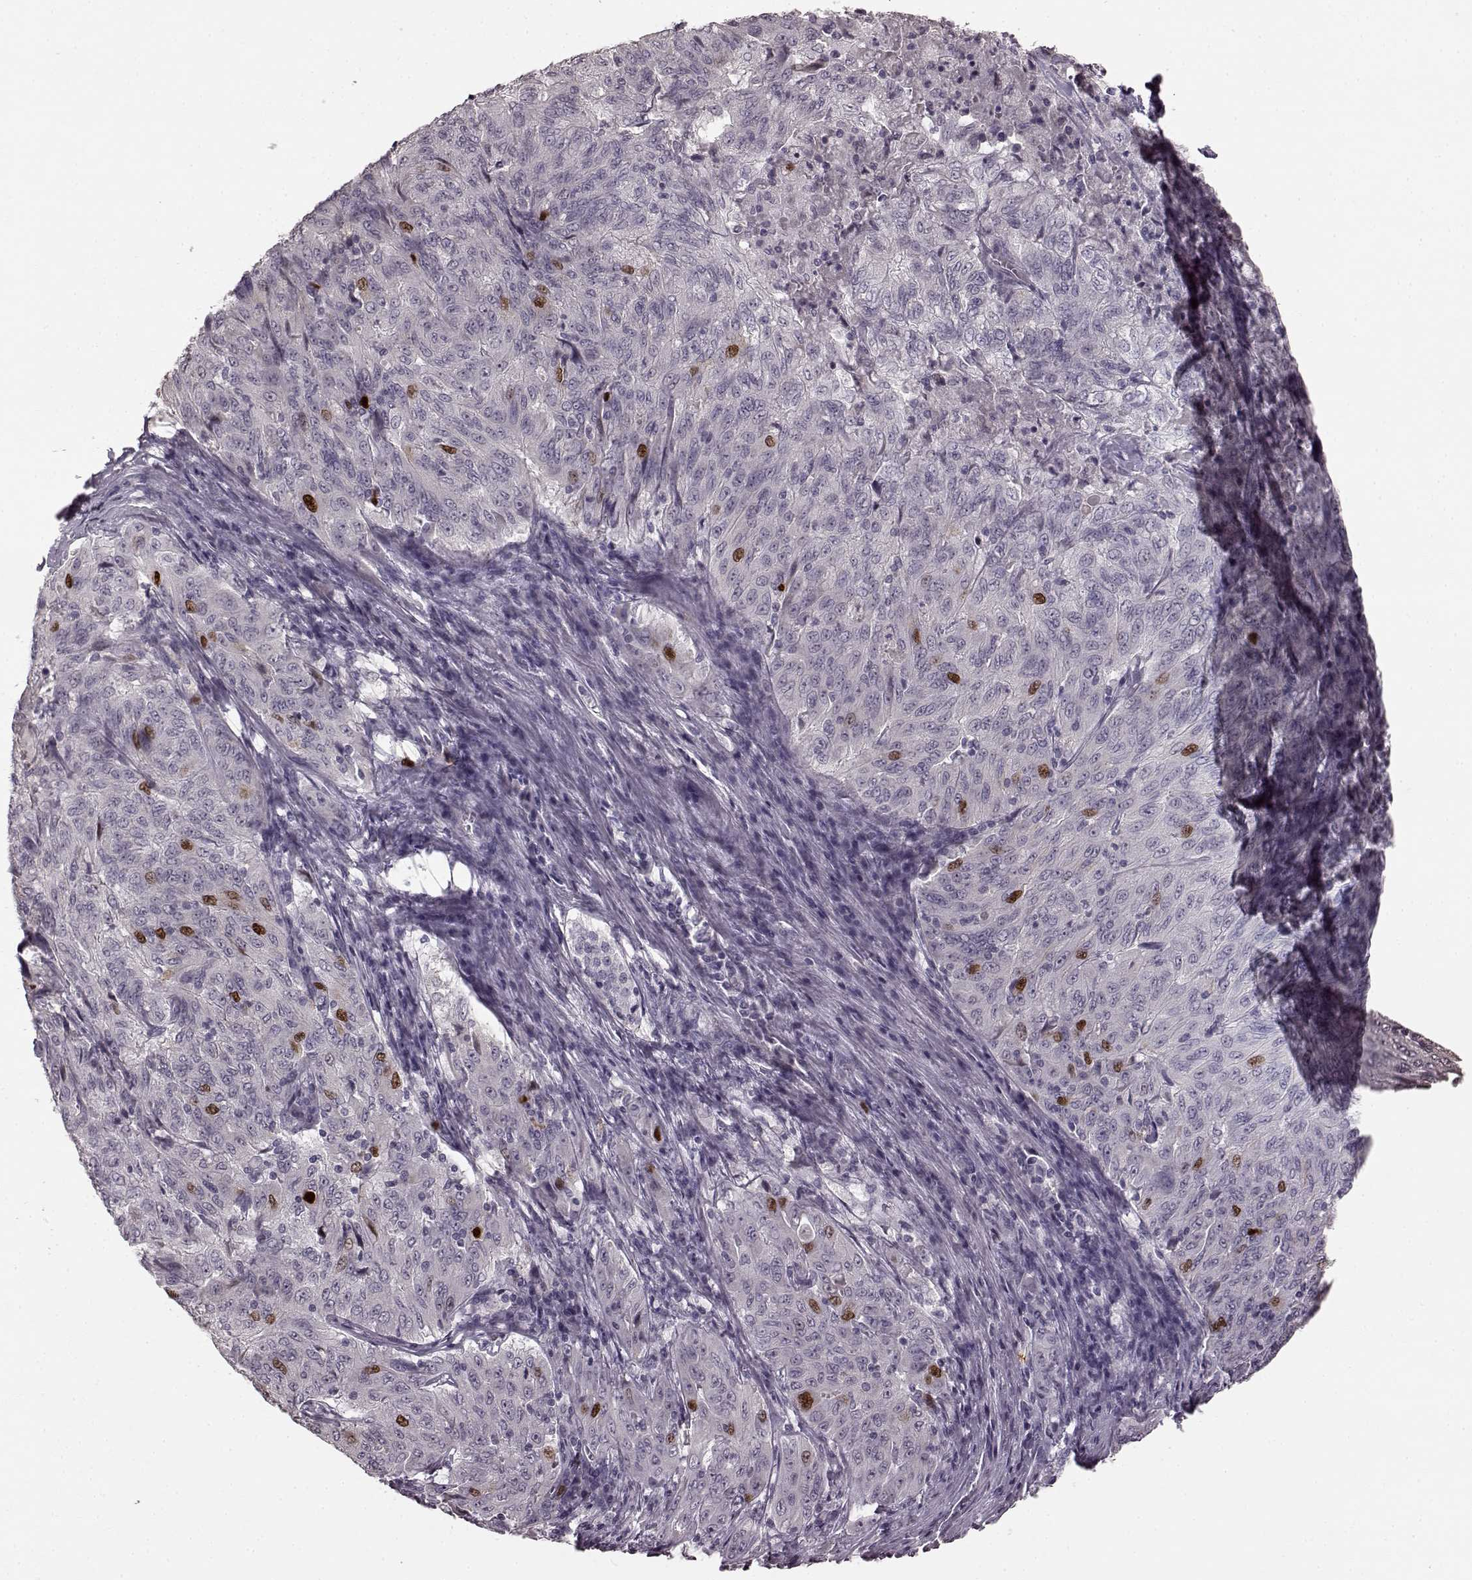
{"staining": {"intensity": "strong", "quantity": "<25%", "location": "nuclear"}, "tissue": "pancreatic cancer", "cell_type": "Tumor cells", "image_type": "cancer", "snomed": [{"axis": "morphology", "description": "Adenocarcinoma, NOS"}, {"axis": "topography", "description": "Pancreas"}], "caption": "Human pancreatic cancer stained with a brown dye demonstrates strong nuclear positive staining in approximately <25% of tumor cells.", "gene": "CCNA2", "patient": {"sex": "male", "age": 63}}